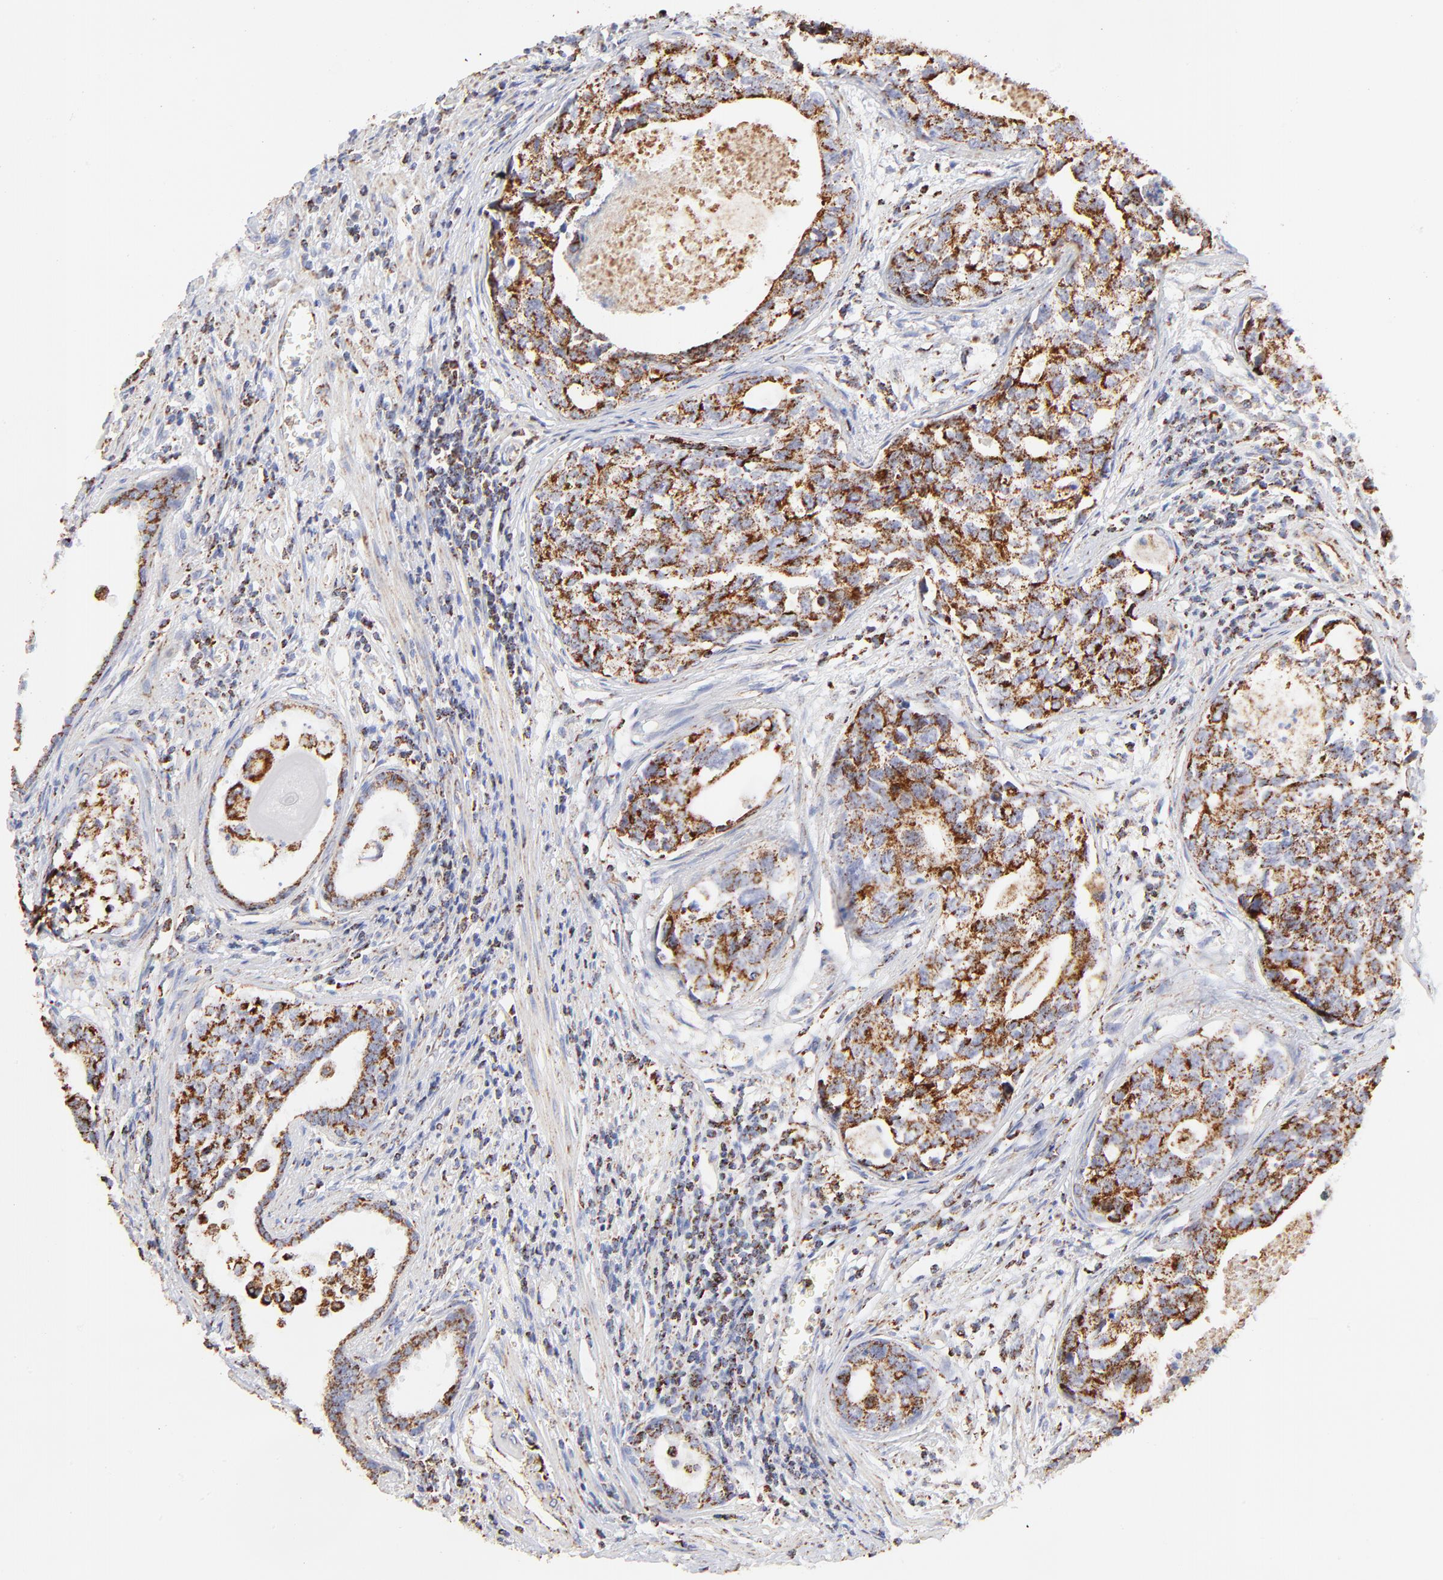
{"staining": {"intensity": "strong", "quantity": ">75%", "location": "cytoplasmic/membranous"}, "tissue": "urothelial cancer", "cell_type": "Tumor cells", "image_type": "cancer", "snomed": [{"axis": "morphology", "description": "Urothelial carcinoma, High grade"}, {"axis": "topography", "description": "Urinary bladder"}], "caption": "Urothelial cancer stained with a brown dye reveals strong cytoplasmic/membranous positive staining in approximately >75% of tumor cells.", "gene": "COX4I1", "patient": {"sex": "male", "age": 81}}